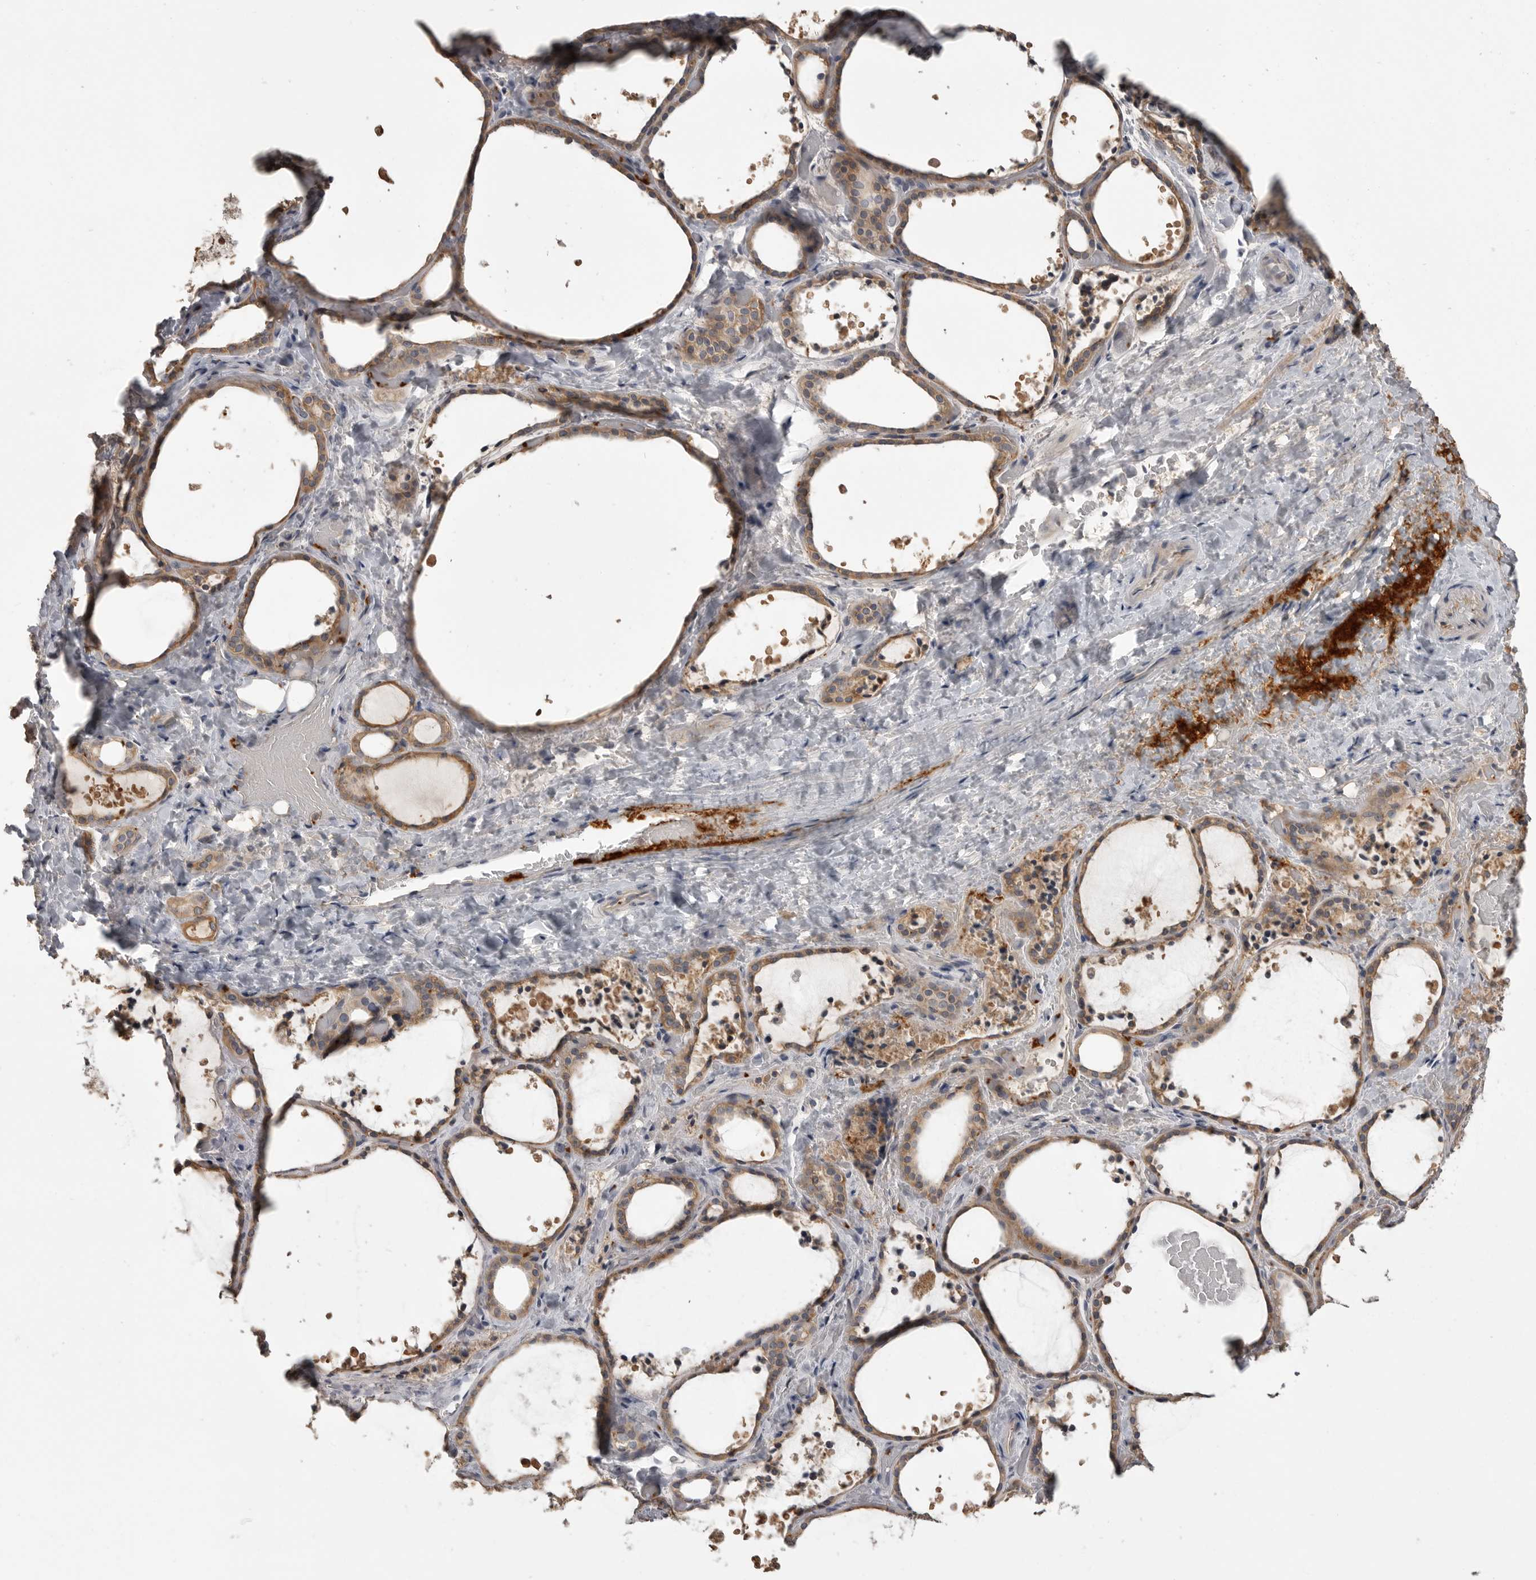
{"staining": {"intensity": "moderate", "quantity": ">75%", "location": "cytoplasmic/membranous"}, "tissue": "thyroid gland", "cell_type": "Glandular cells", "image_type": "normal", "snomed": [{"axis": "morphology", "description": "Normal tissue, NOS"}, {"axis": "topography", "description": "Thyroid gland"}], "caption": "Thyroid gland stained for a protein exhibits moderate cytoplasmic/membranous positivity in glandular cells. (brown staining indicates protein expression, while blue staining denotes nuclei).", "gene": "CMTM6", "patient": {"sex": "female", "age": 44}}